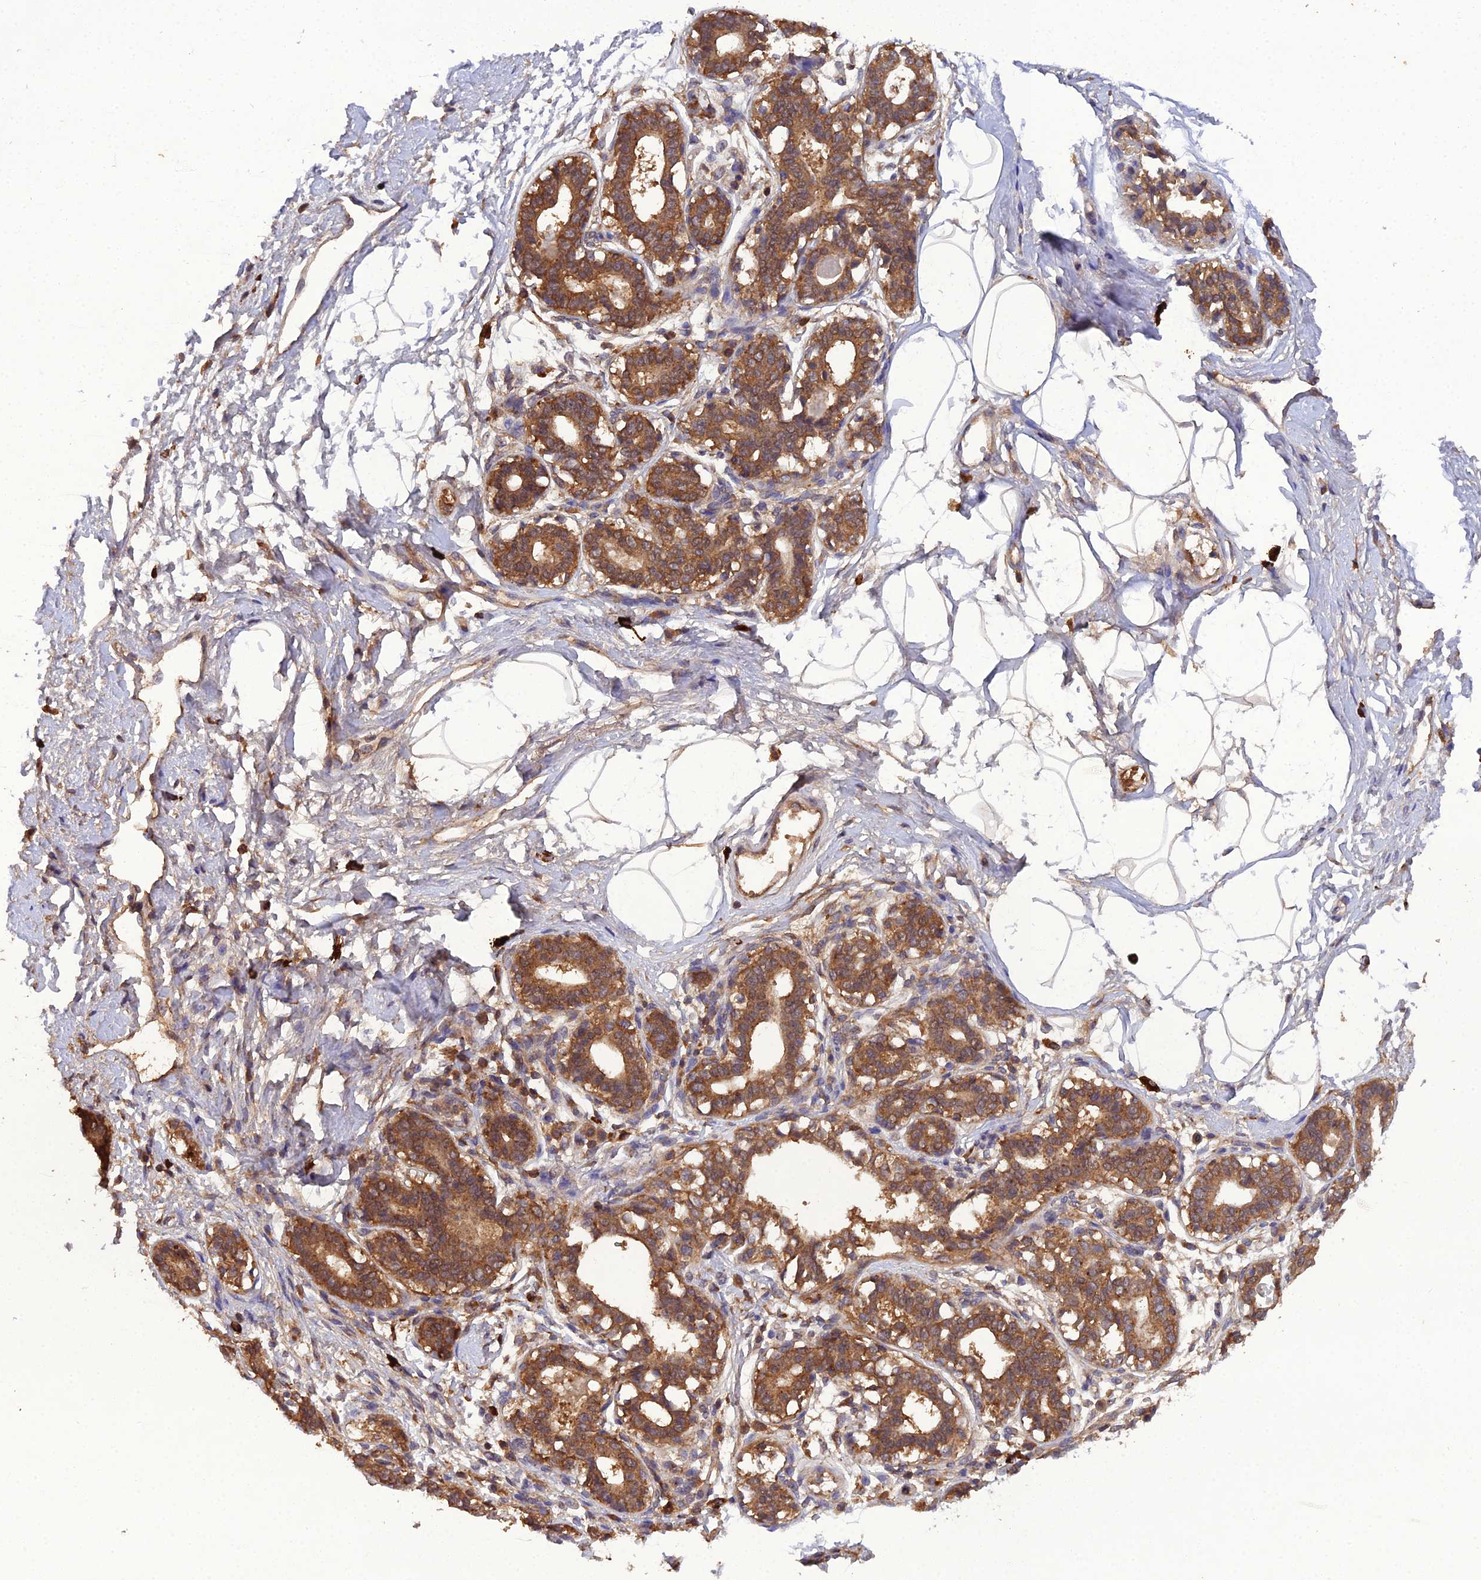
{"staining": {"intensity": "negative", "quantity": "none", "location": "none"}, "tissue": "breast", "cell_type": "Adipocytes", "image_type": "normal", "snomed": [{"axis": "morphology", "description": "Normal tissue, NOS"}, {"axis": "topography", "description": "Breast"}], "caption": "Breast stained for a protein using immunohistochemistry (IHC) displays no positivity adipocytes.", "gene": "TMEM258", "patient": {"sex": "female", "age": 45}}